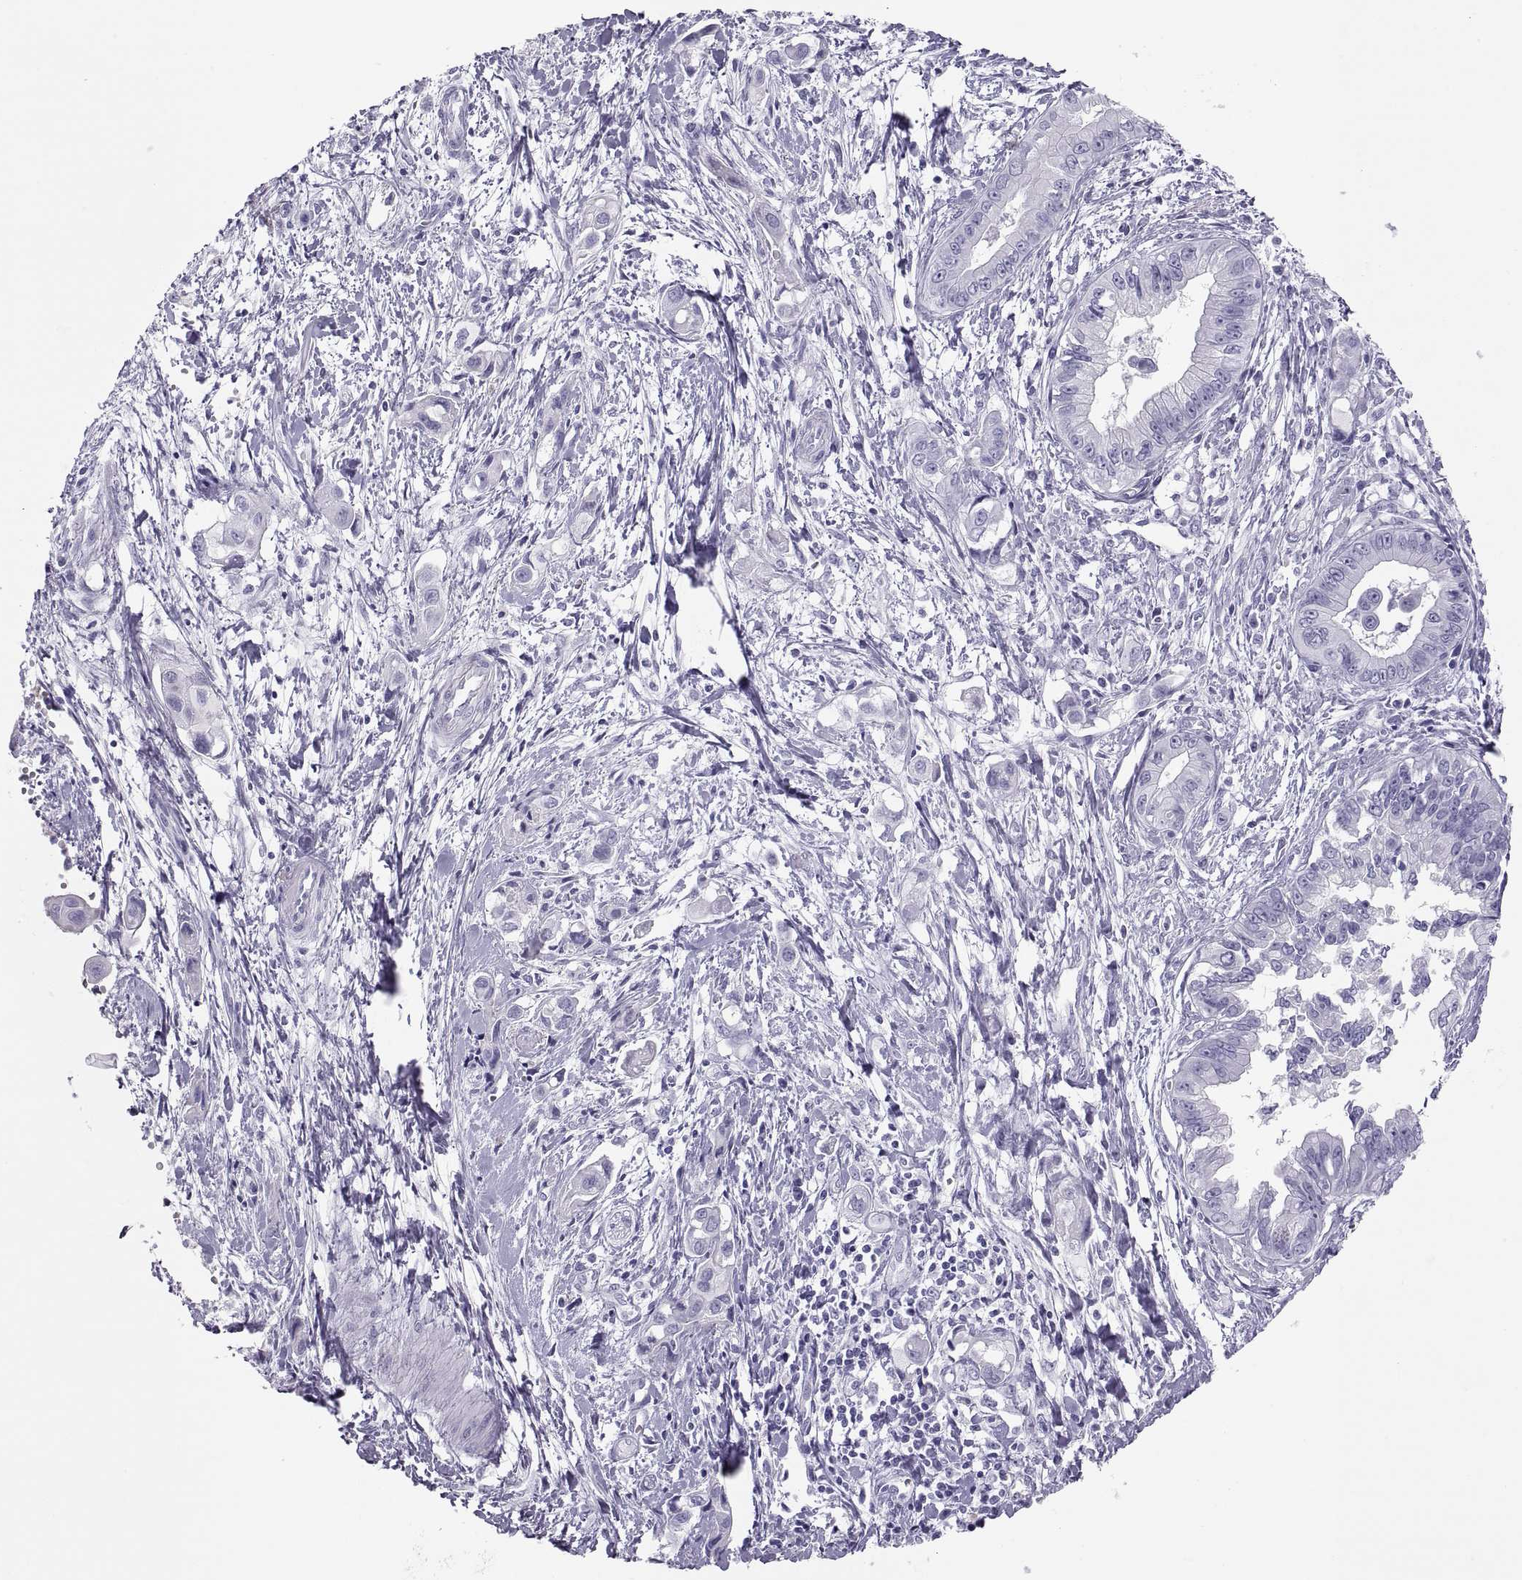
{"staining": {"intensity": "negative", "quantity": "none", "location": "none"}, "tissue": "pancreatic cancer", "cell_type": "Tumor cells", "image_type": "cancer", "snomed": [{"axis": "morphology", "description": "Adenocarcinoma, NOS"}, {"axis": "topography", "description": "Pancreas"}], "caption": "The photomicrograph shows no significant expression in tumor cells of pancreatic cancer (adenocarcinoma). The staining is performed using DAB (3,3'-diaminobenzidine) brown chromogen with nuclei counter-stained in using hematoxylin.", "gene": "SEMG1", "patient": {"sex": "male", "age": 60}}